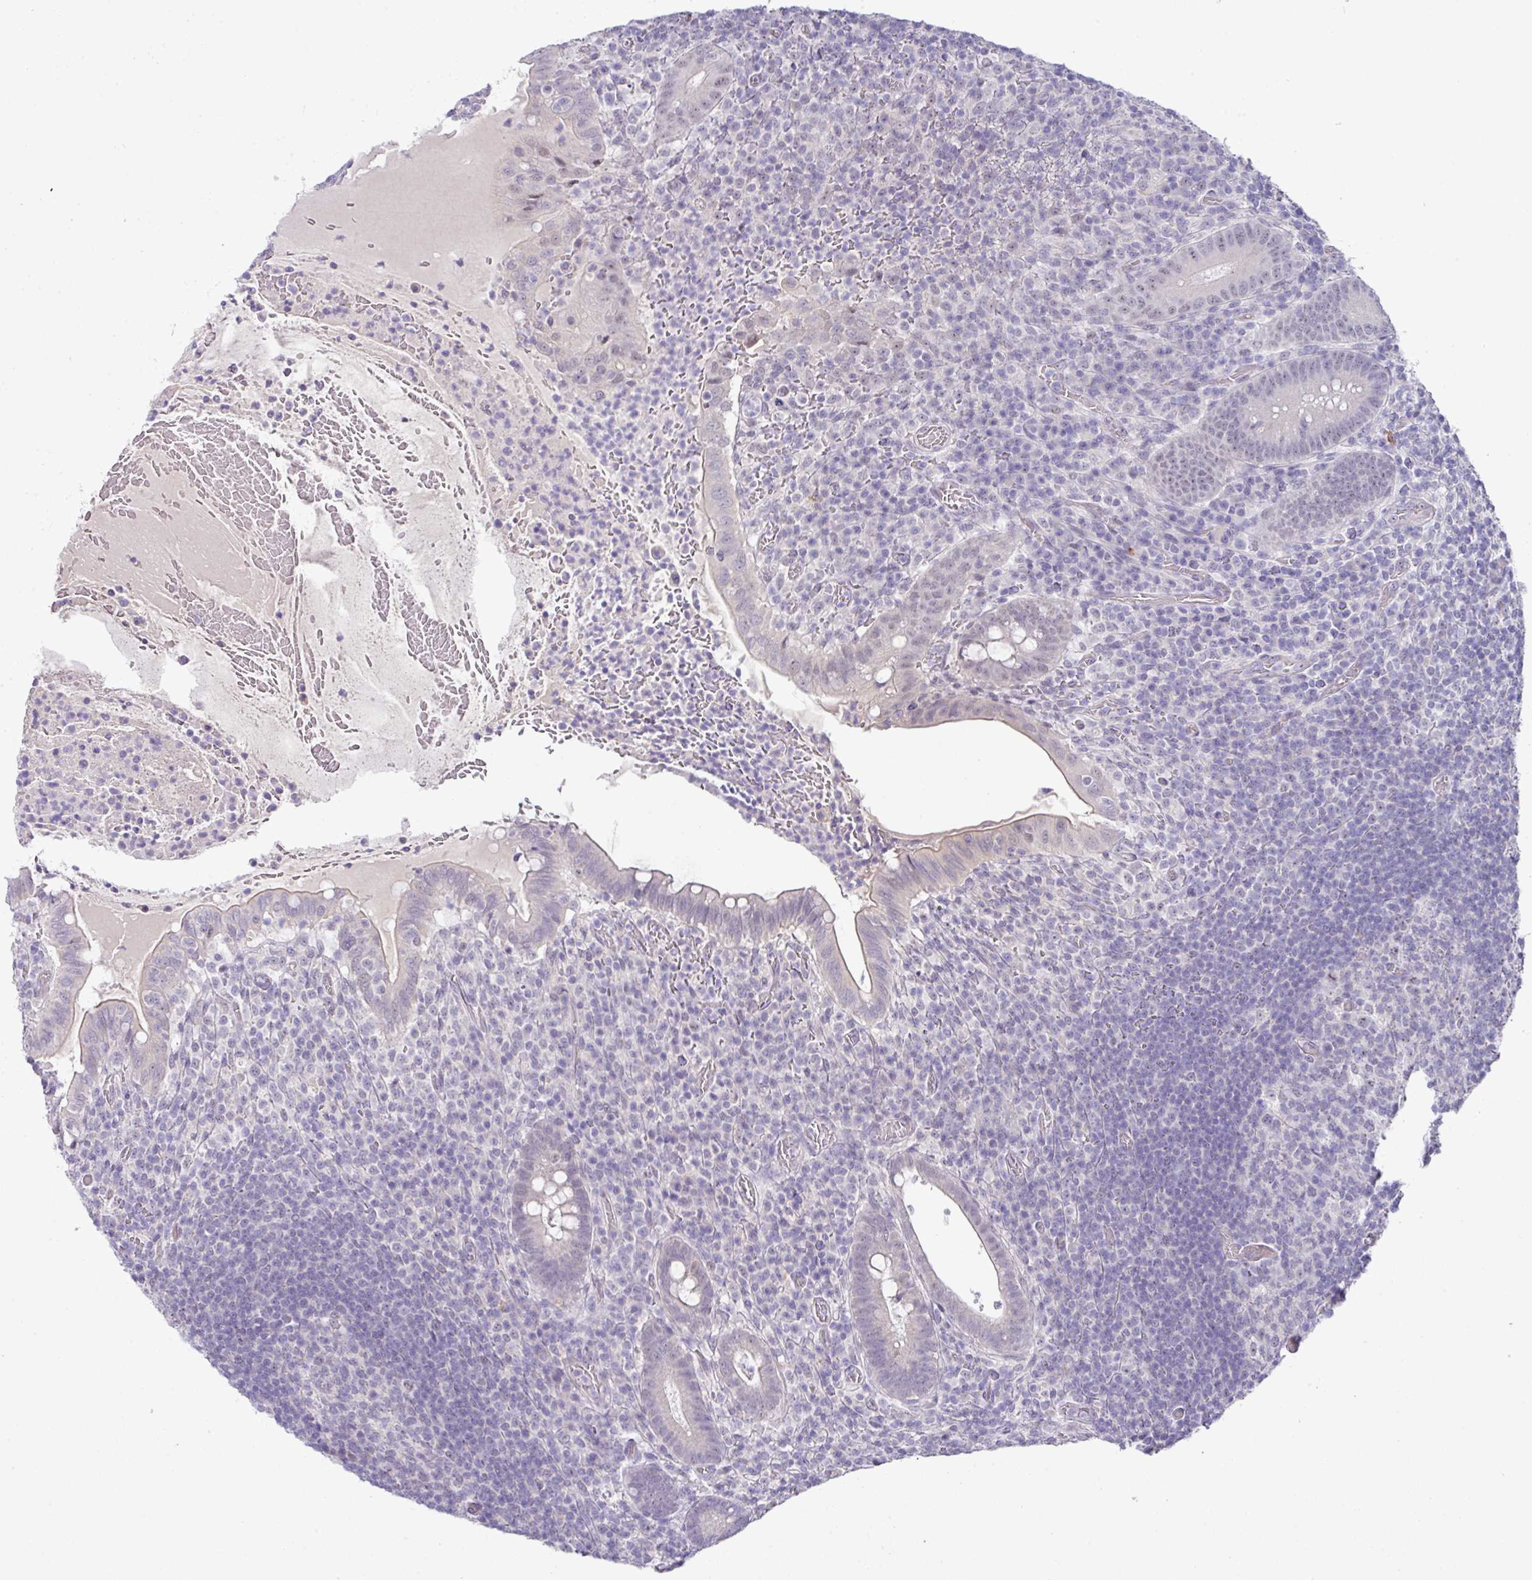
{"staining": {"intensity": "weak", "quantity": "<25%", "location": "nuclear"}, "tissue": "appendix", "cell_type": "Glandular cells", "image_type": "normal", "snomed": [{"axis": "morphology", "description": "Normal tissue, NOS"}, {"axis": "topography", "description": "Appendix"}], "caption": "Immunohistochemistry (IHC) micrograph of normal appendix: human appendix stained with DAB shows no significant protein expression in glandular cells.", "gene": "GCG", "patient": {"sex": "female", "age": 43}}